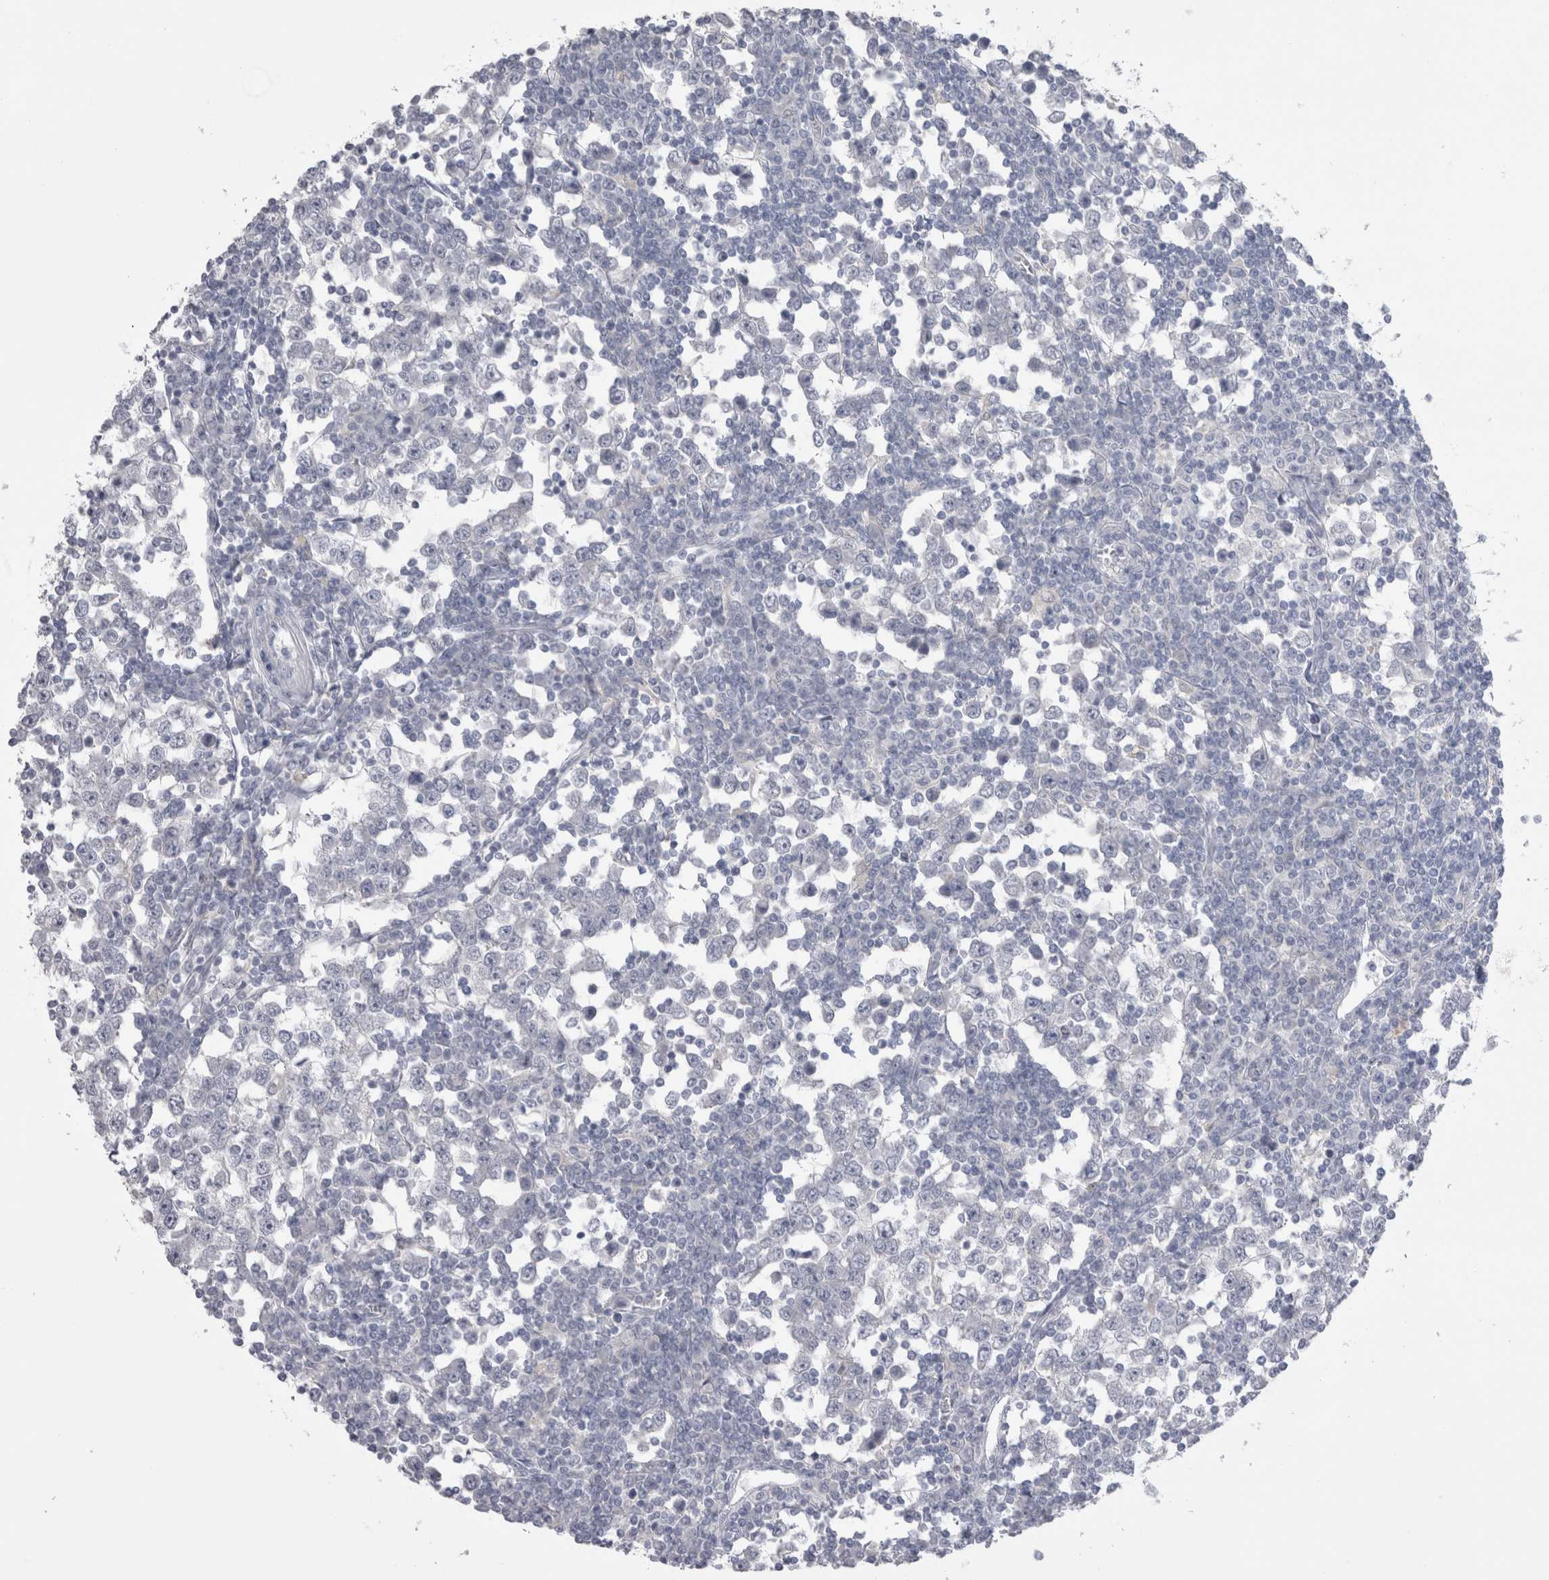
{"staining": {"intensity": "negative", "quantity": "none", "location": "none"}, "tissue": "testis cancer", "cell_type": "Tumor cells", "image_type": "cancer", "snomed": [{"axis": "morphology", "description": "Seminoma, NOS"}, {"axis": "topography", "description": "Testis"}], "caption": "DAB (3,3'-diaminobenzidine) immunohistochemical staining of testis cancer demonstrates no significant staining in tumor cells. (Brightfield microscopy of DAB (3,3'-diaminobenzidine) IHC at high magnification).", "gene": "SUCNR1", "patient": {"sex": "male", "age": 65}}